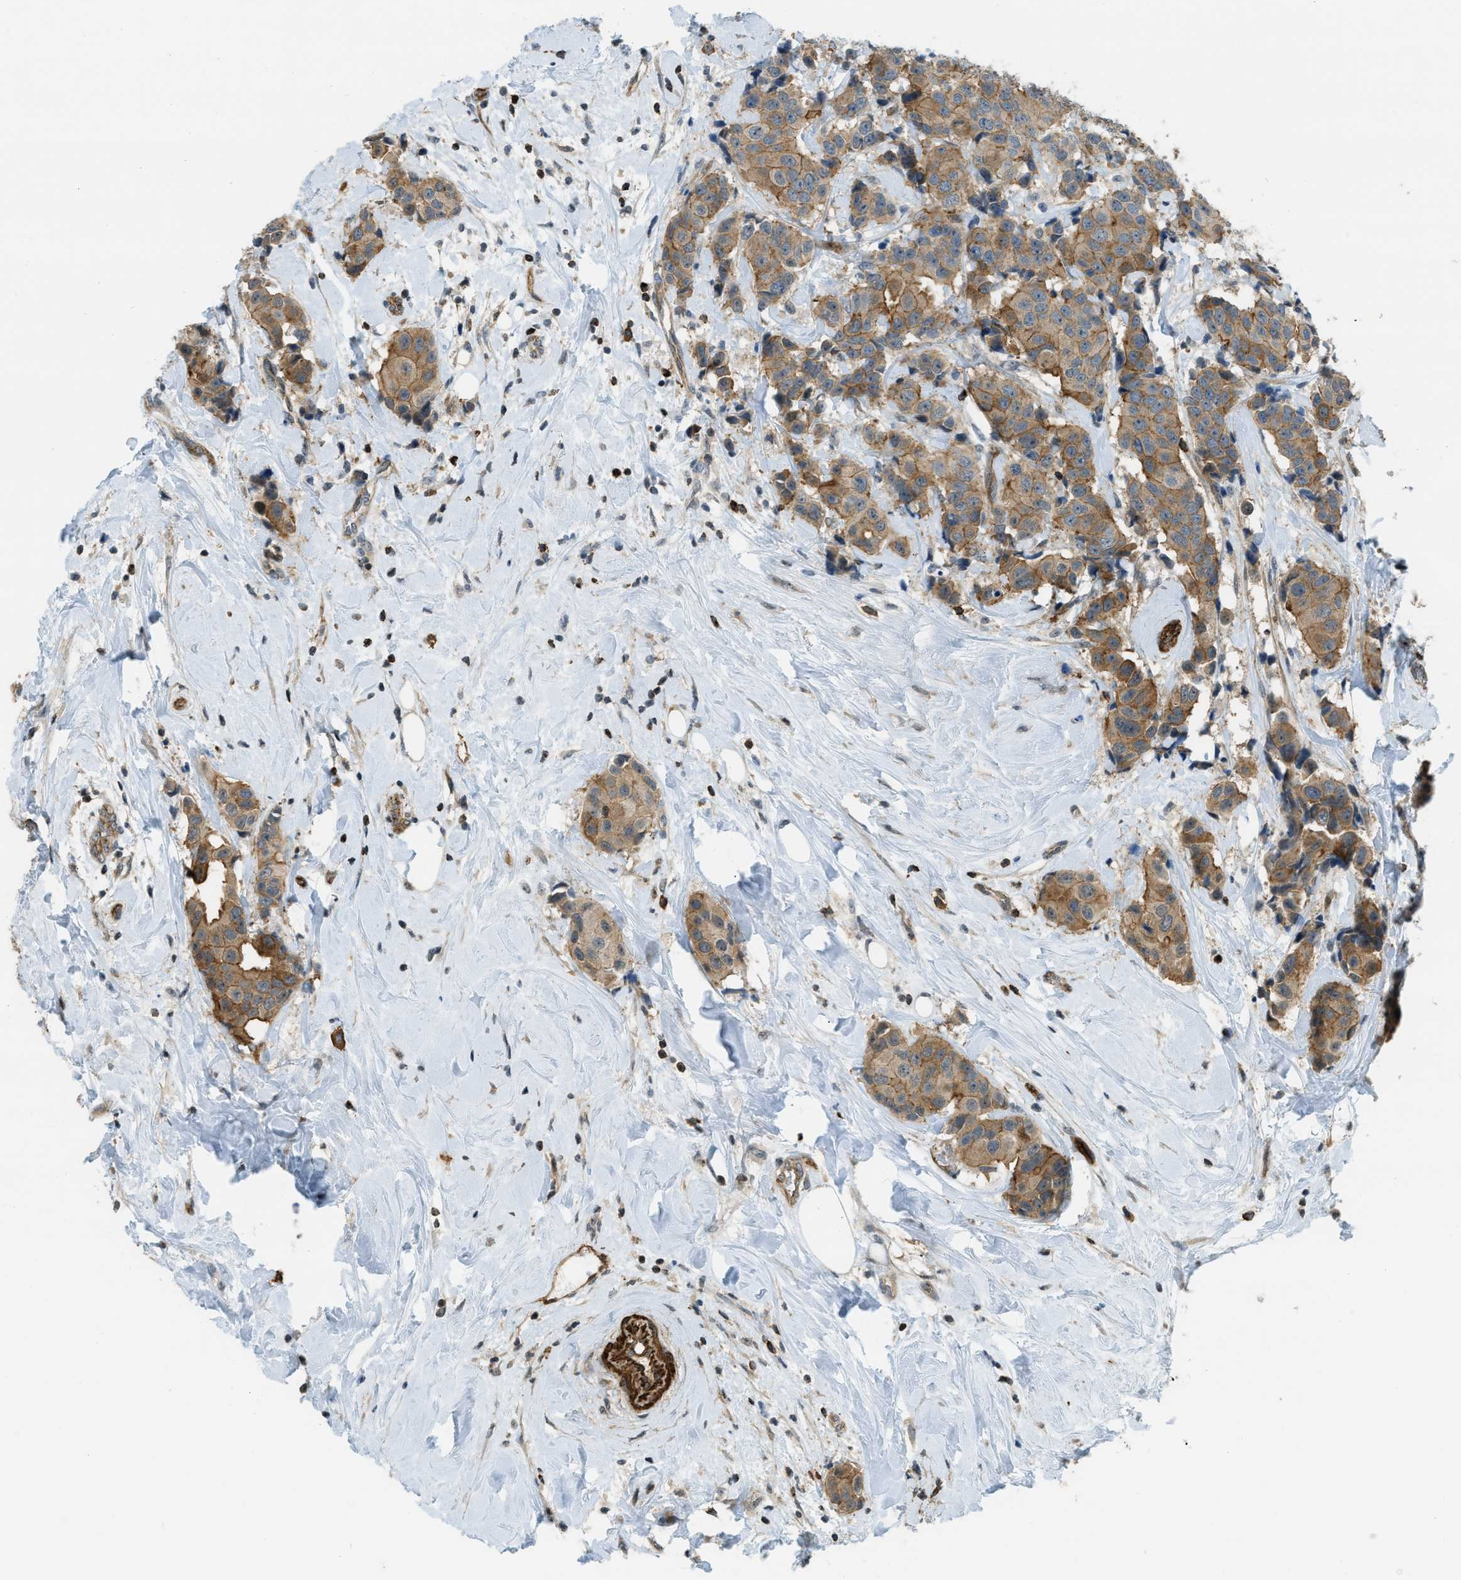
{"staining": {"intensity": "moderate", "quantity": ">75%", "location": "cytoplasmic/membranous"}, "tissue": "breast cancer", "cell_type": "Tumor cells", "image_type": "cancer", "snomed": [{"axis": "morphology", "description": "Normal tissue, NOS"}, {"axis": "morphology", "description": "Duct carcinoma"}, {"axis": "topography", "description": "Breast"}], "caption": "IHC histopathology image of neoplastic tissue: human breast infiltrating ductal carcinoma stained using IHC exhibits medium levels of moderate protein expression localized specifically in the cytoplasmic/membranous of tumor cells, appearing as a cytoplasmic/membranous brown color.", "gene": "KIAA1671", "patient": {"sex": "female", "age": 39}}